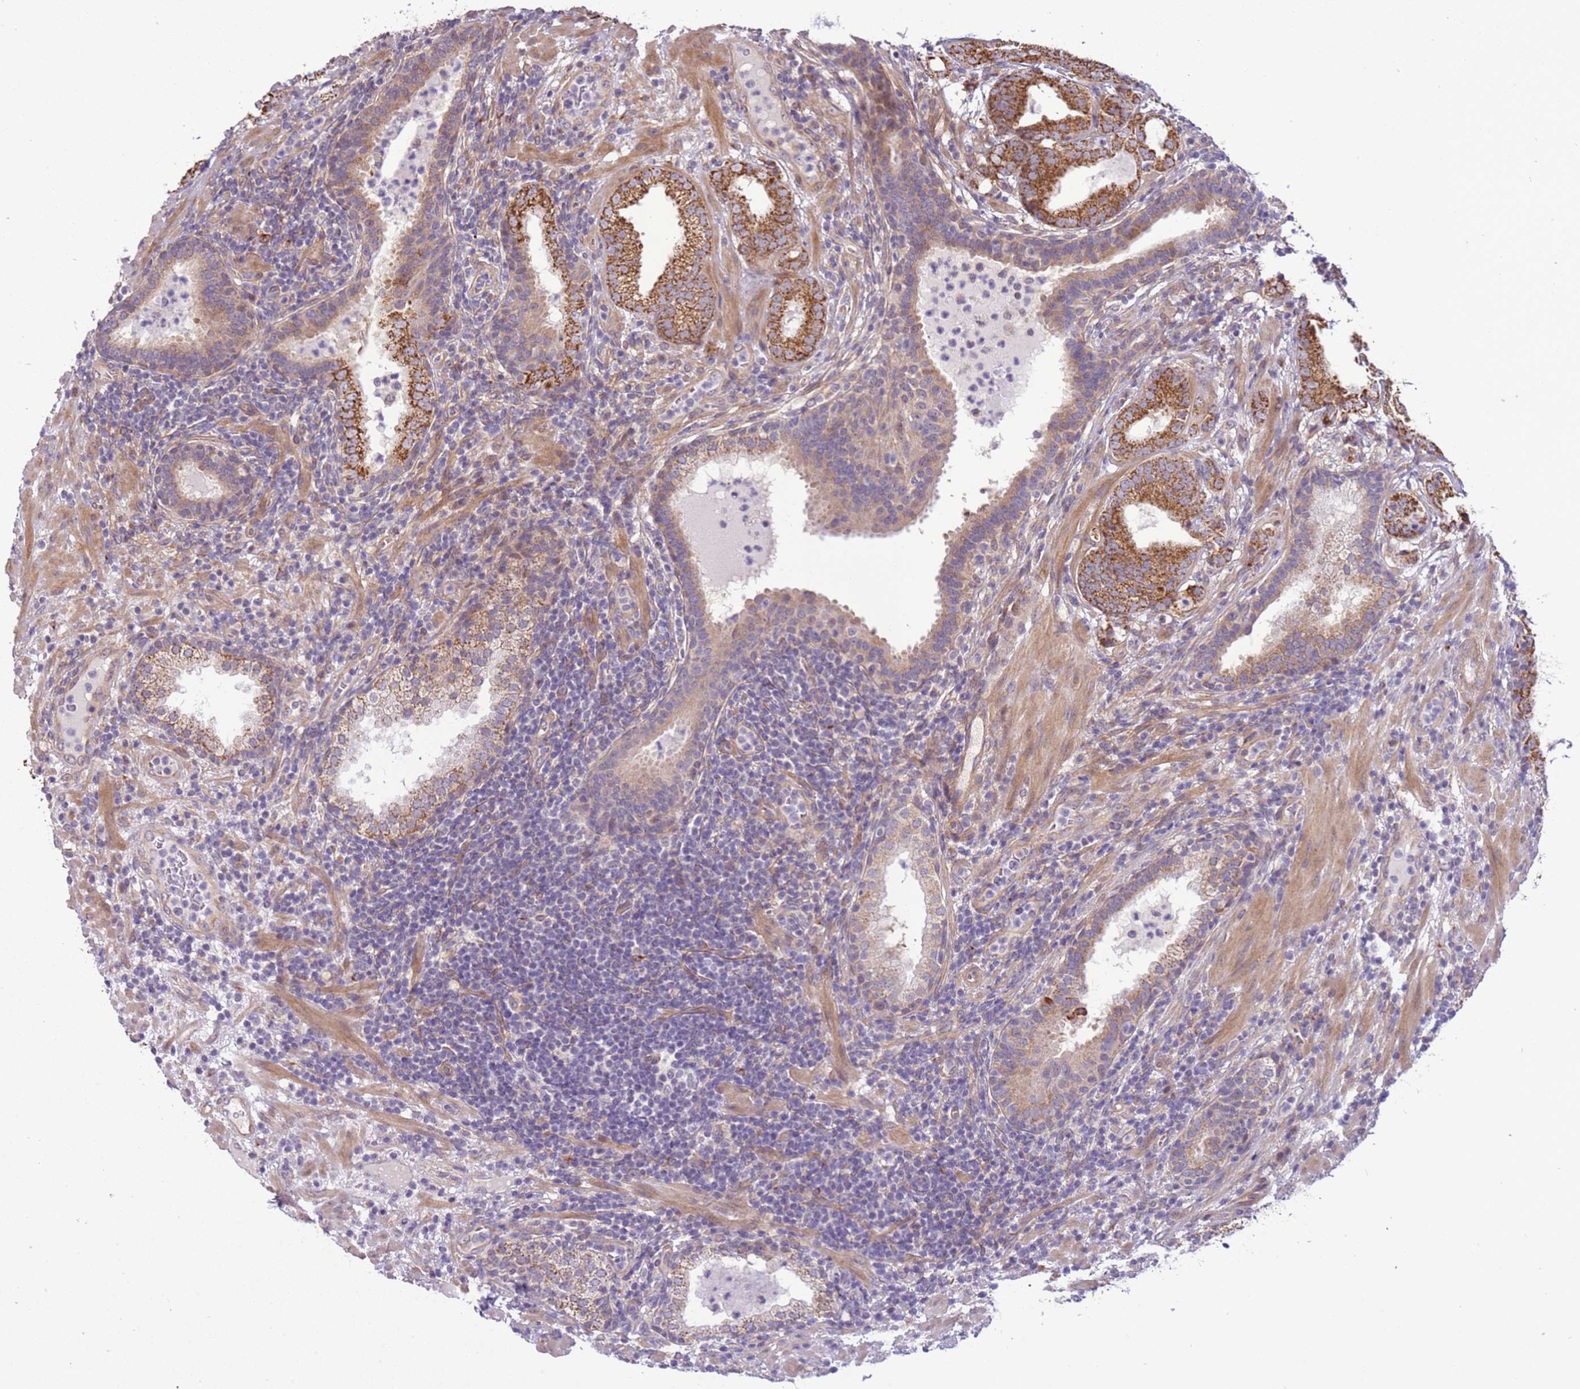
{"staining": {"intensity": "moderate", "quantity": ">75%", "location": "cytoplasmic/membranous"}, "tissue": "prostate cancer", "cell_type": "Tumor cells", "image_type": "cancer", "snomed": [{"axis": "morphology", "description": "Adenocarcinoma, High grade"}, {"axis": "topography", "description": "Prostate"}], "caption": "Prostate cancer (high-grade adenocarcinoma) tissue reveals moderate cytoplasmic/membranous staining in about >75% of tumor cells", "gene": "SCARA3", "patient": {"sex": "male", "age": 64}}